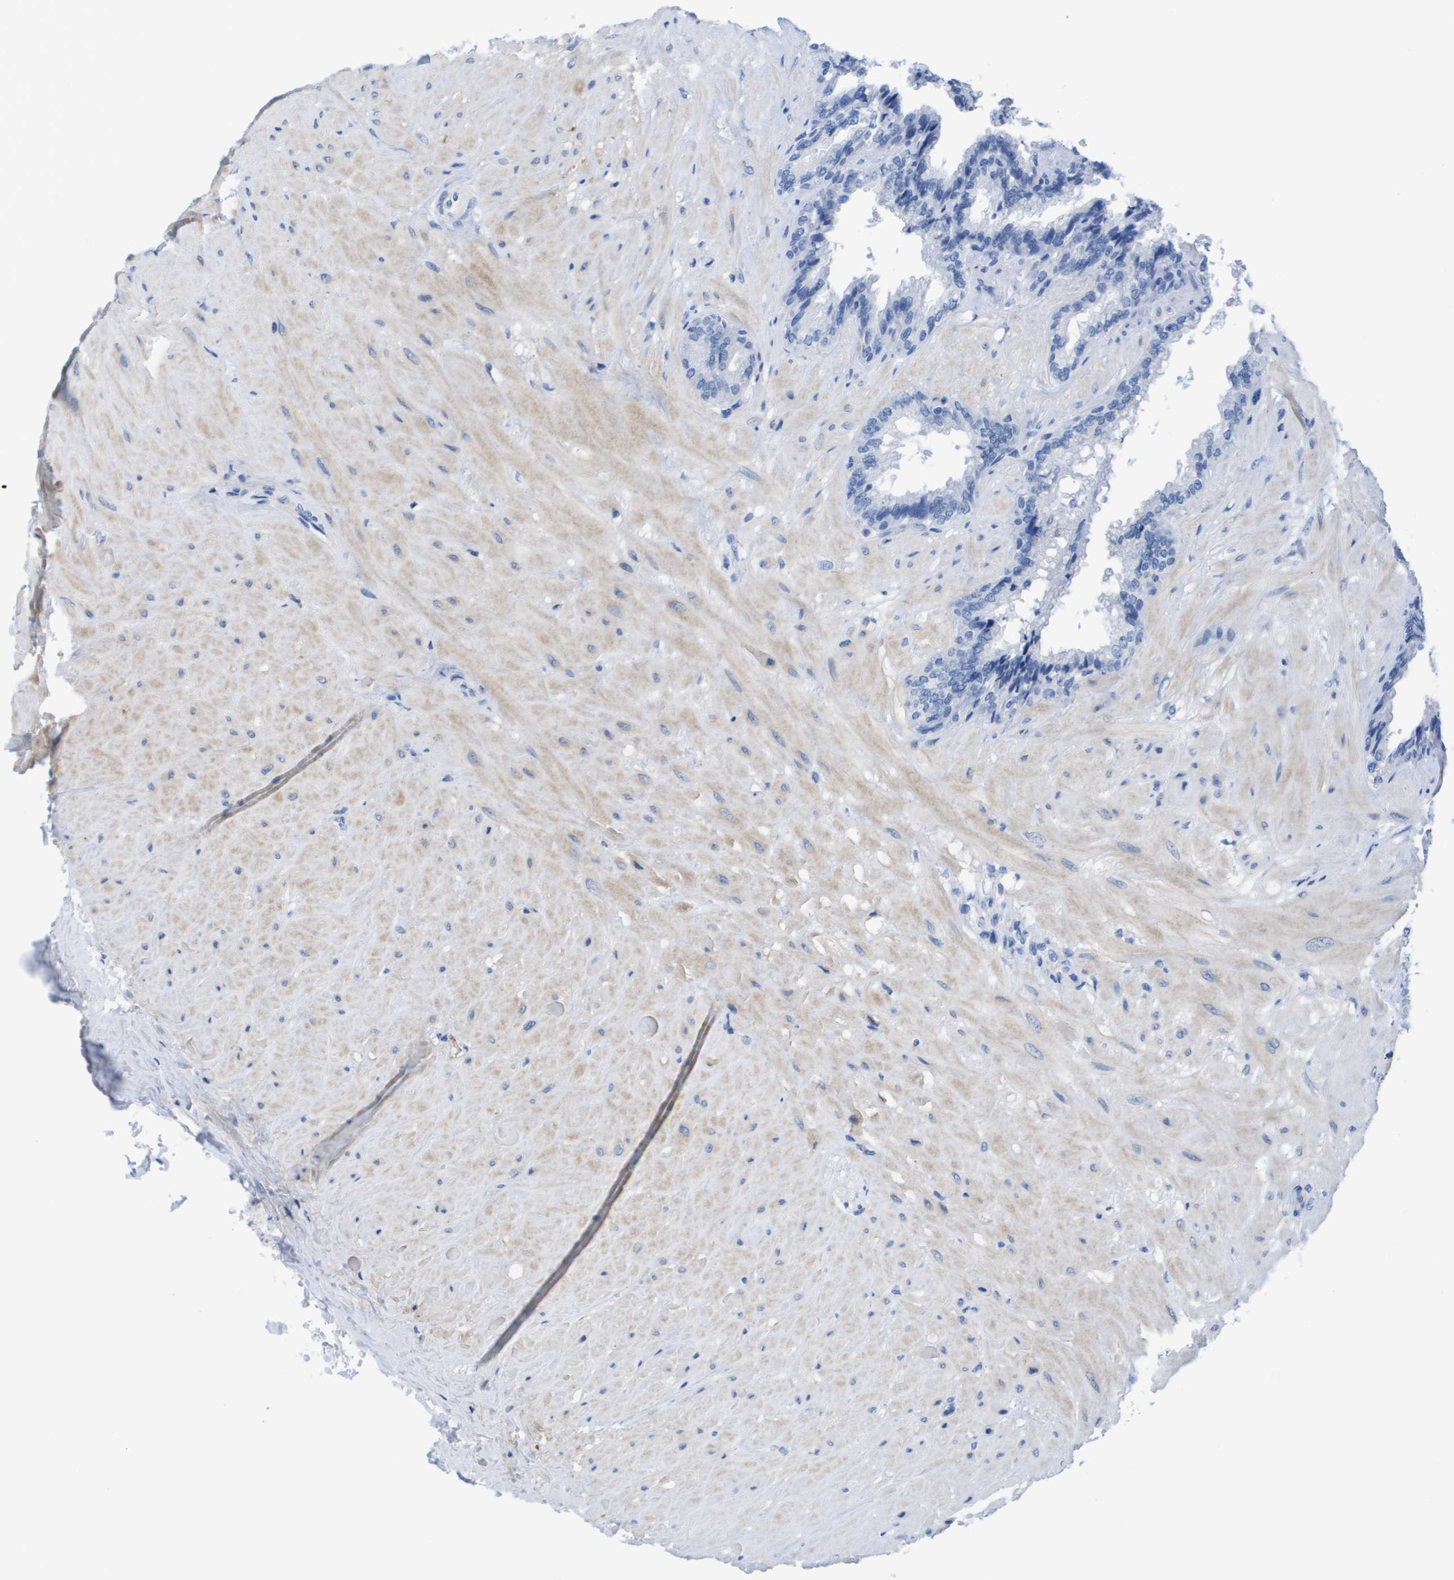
{"staining": {"intensity": "negative", "quantity": "none", "location": "none"}, "tissue": "seminal vesicle", "cell_type": "Glandular cells", "image_type": "normal", "snomed": [{"axis": "morphology", "description": "Normal tissue, NOS"}, {"axis": "topography", "description": "Seminal veicle"}], "caption": "Immunohistochemistry histopathology image of unremarkable seminal vesicle: human seminal vesicle stained with DAB (3,3'-diaminobenzidine) reveals no significant protein expression in glandular cells.", "gene": "APOA1", "patient": {"sex": "male", "age": 46}}